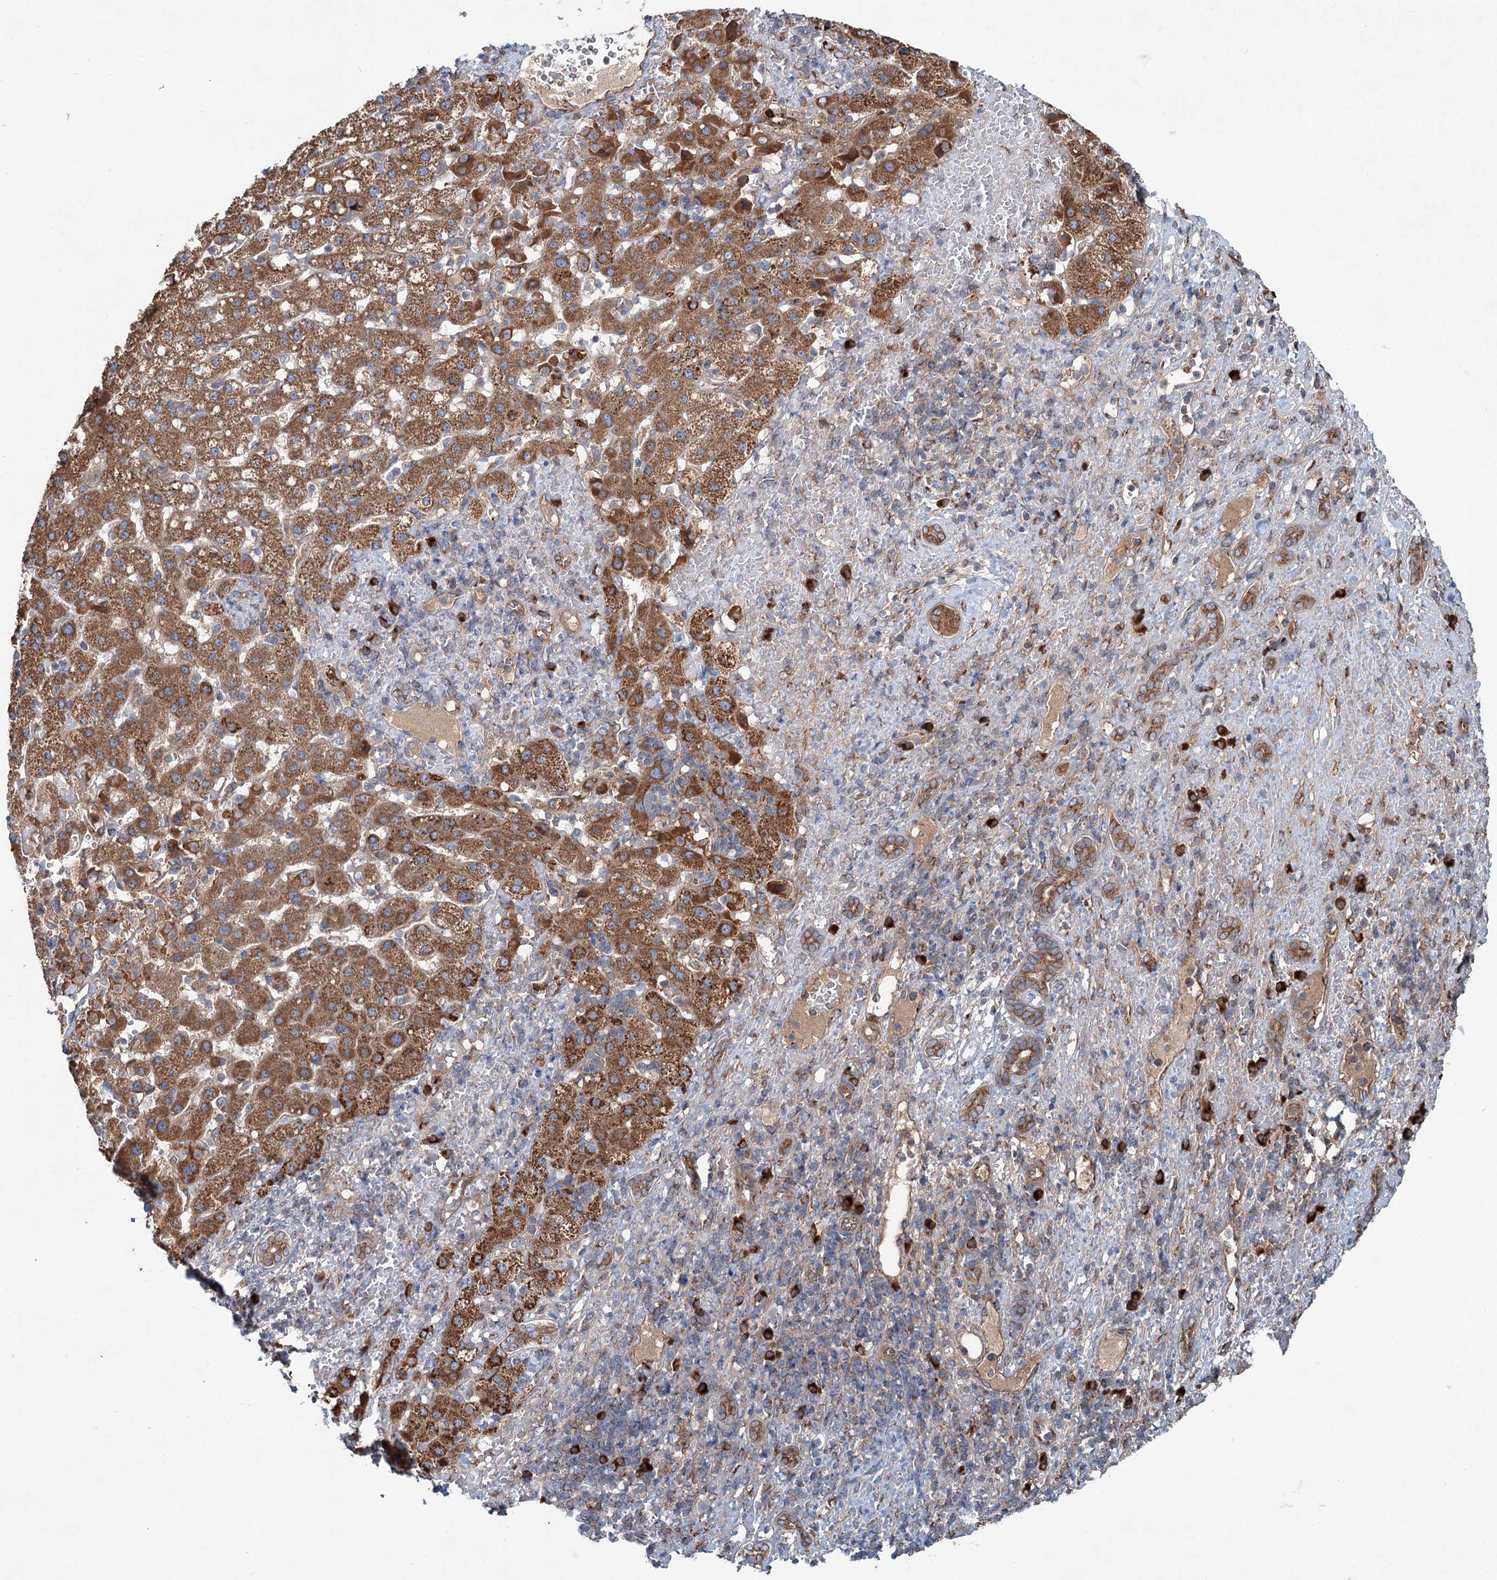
{"staining": {"intensity": "moderate", "quantity": ">75%", "location": "cytoplasmic/membranous"}, "tissue": "liver cancer", "cell_type": "Tumor cells", "image_type": "cancer", "snomed": [{"axis": "morphology", "description": "Normal tissue, NOS"}, {"axis": "morphology", "description": "Carcinoma, Hepatocellular, NOS"}, {"axis": "topography", "description": "Liver"}], "caption": "Immunohistochemistry photomicrograph of neoplastic tissue: liver hepatocellular carcinoma stained using IHC reveals medium levels of moderate protein expression localized specifically in the cytoplasmic/membranous of tumor cells, appearing as a cytoplasmic/membranous brown color.", "gene": "CALCOCO1", "patient": {"sex": "male", "age": 57}}